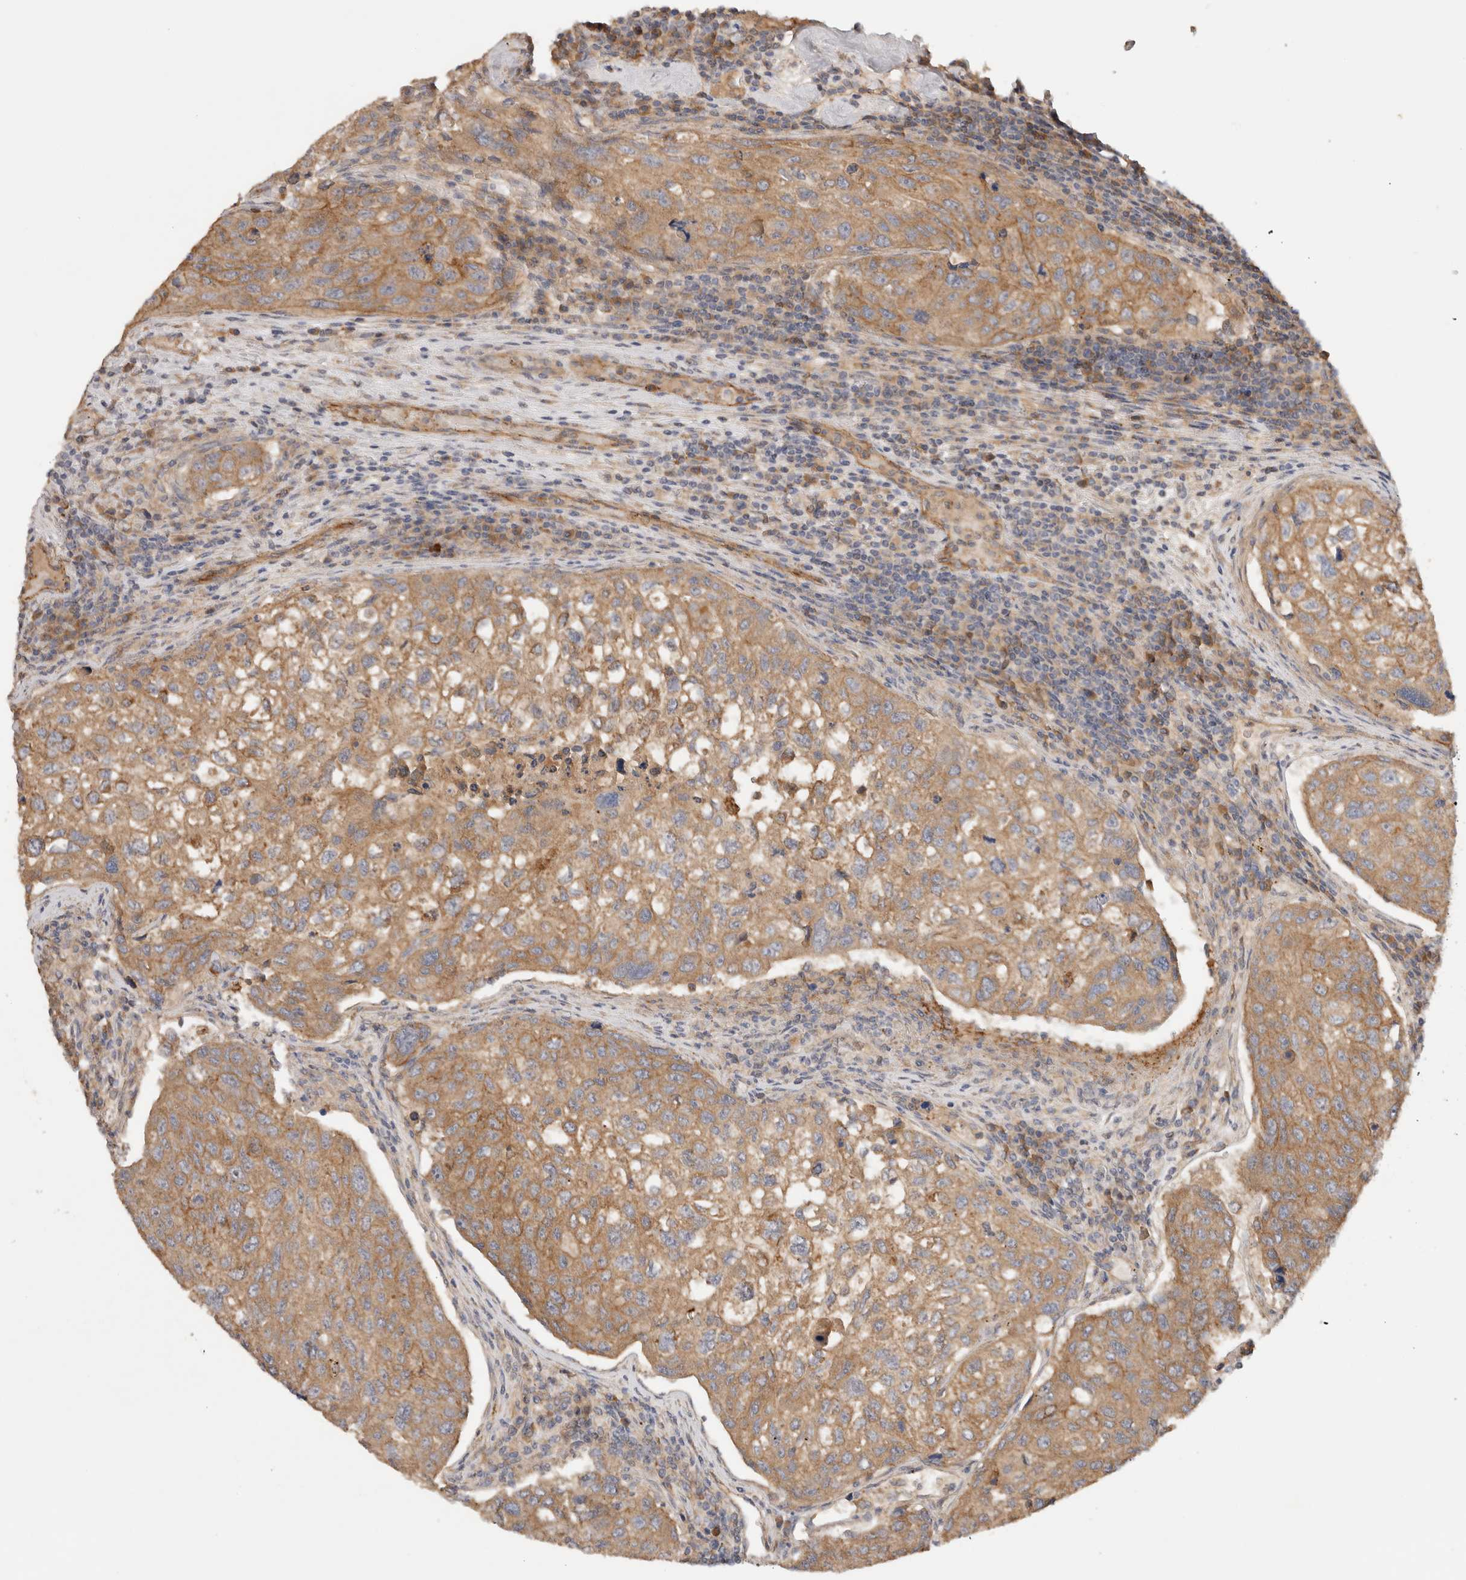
{"staining": {"intensity": "moderate", "quantity": ">75%", "location": "cytoplasmic/membranous"}, "tissue": "urothelial cancer", "cell_type": "Tumor cells", "image_type": "cancer", "snomed": [{"axis": "morphology", "description": "Urothelial carcinoma, High grade"}, {"axis": "topography", "description": "Lymph node"}, {"axis": "topography", "description": "Urinary bladder"}], "caption": "This is an image of immunohistochemistry (IHC) staining of urothelial cancer, which shows moderate positivity in the cytoplasmic/membranous of tumor cells.", "gene": "SGK3", "patient": {"sex": "male", "age": 51}}